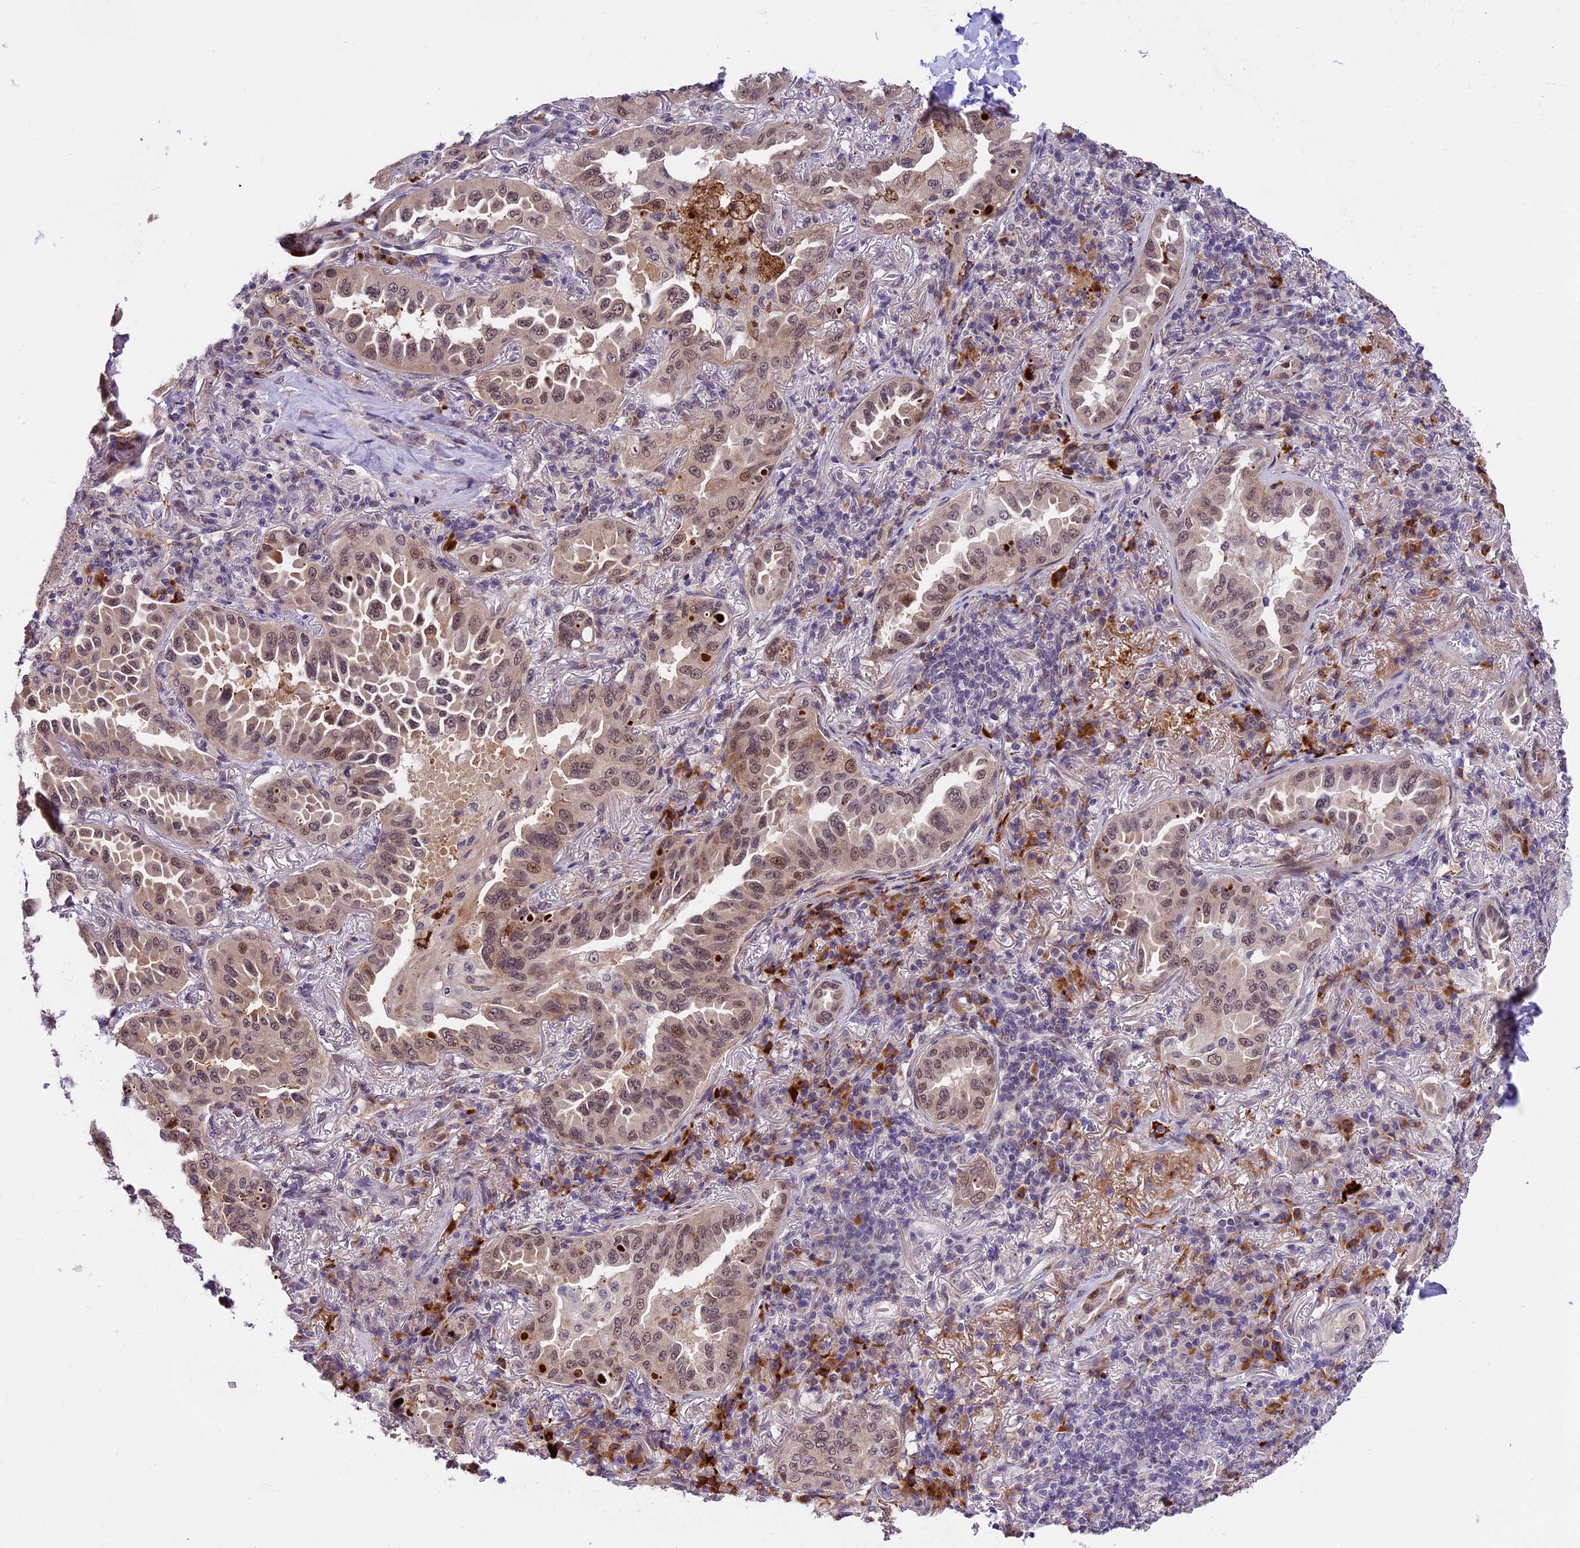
{"staining": {"intensity": "moderate", "quantity": ">75%", "location": "nuclear"}, "tissue": "lung cancer", "cell_type": "Tumor cells", "image_type": "cancer", "snomed": [{"axis": "morphology", "description": "Adenocarcinoma, NOS"}, {"axis": "topography", "description": "Lung"}], "caption": "Protein analysis of lung adenocarcinoma tissue reveals moderate nuclear expression in approximately >75% of tumor cells.", "gene": "FBXO45", "patient": {"sex": "female", "age": 69}}